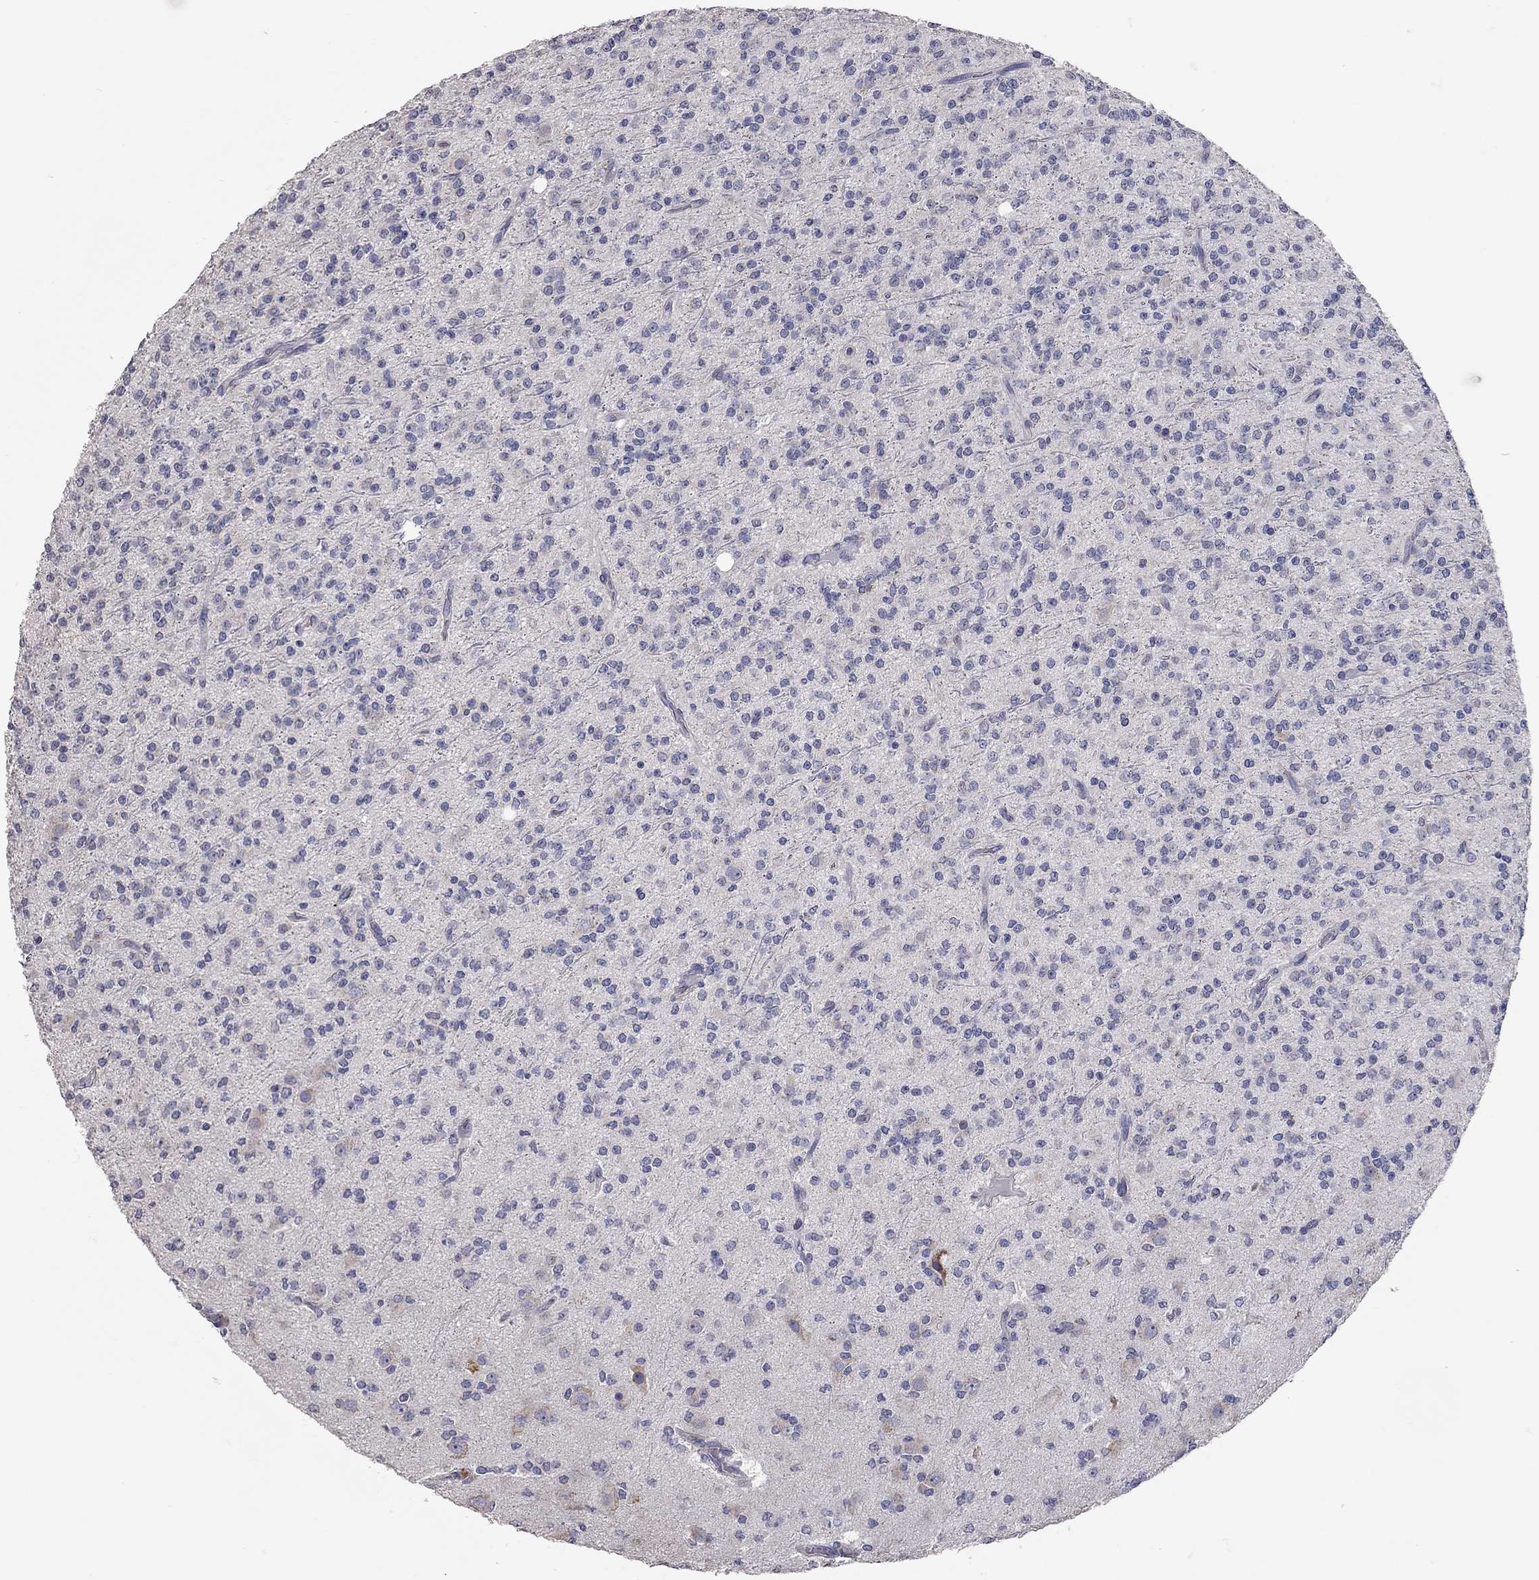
{"staining": {"intensity": "negative", "quantity": "none", "location": "none"}, "tissue": "glioma", "cell_type": "Tumor cells", "image_type": "cancer", "snomed": [{"axis": "morphology", "description": "Glioma, malignant, Low grade"}, {"axis": "topography", "description": "Brain"}], "caption": "DAB immunohistochemical staining of human glioma displays no significant expression in tumor cells.", "gene": "XAGE2", "patient": {"sex": "male", "age": 27}}